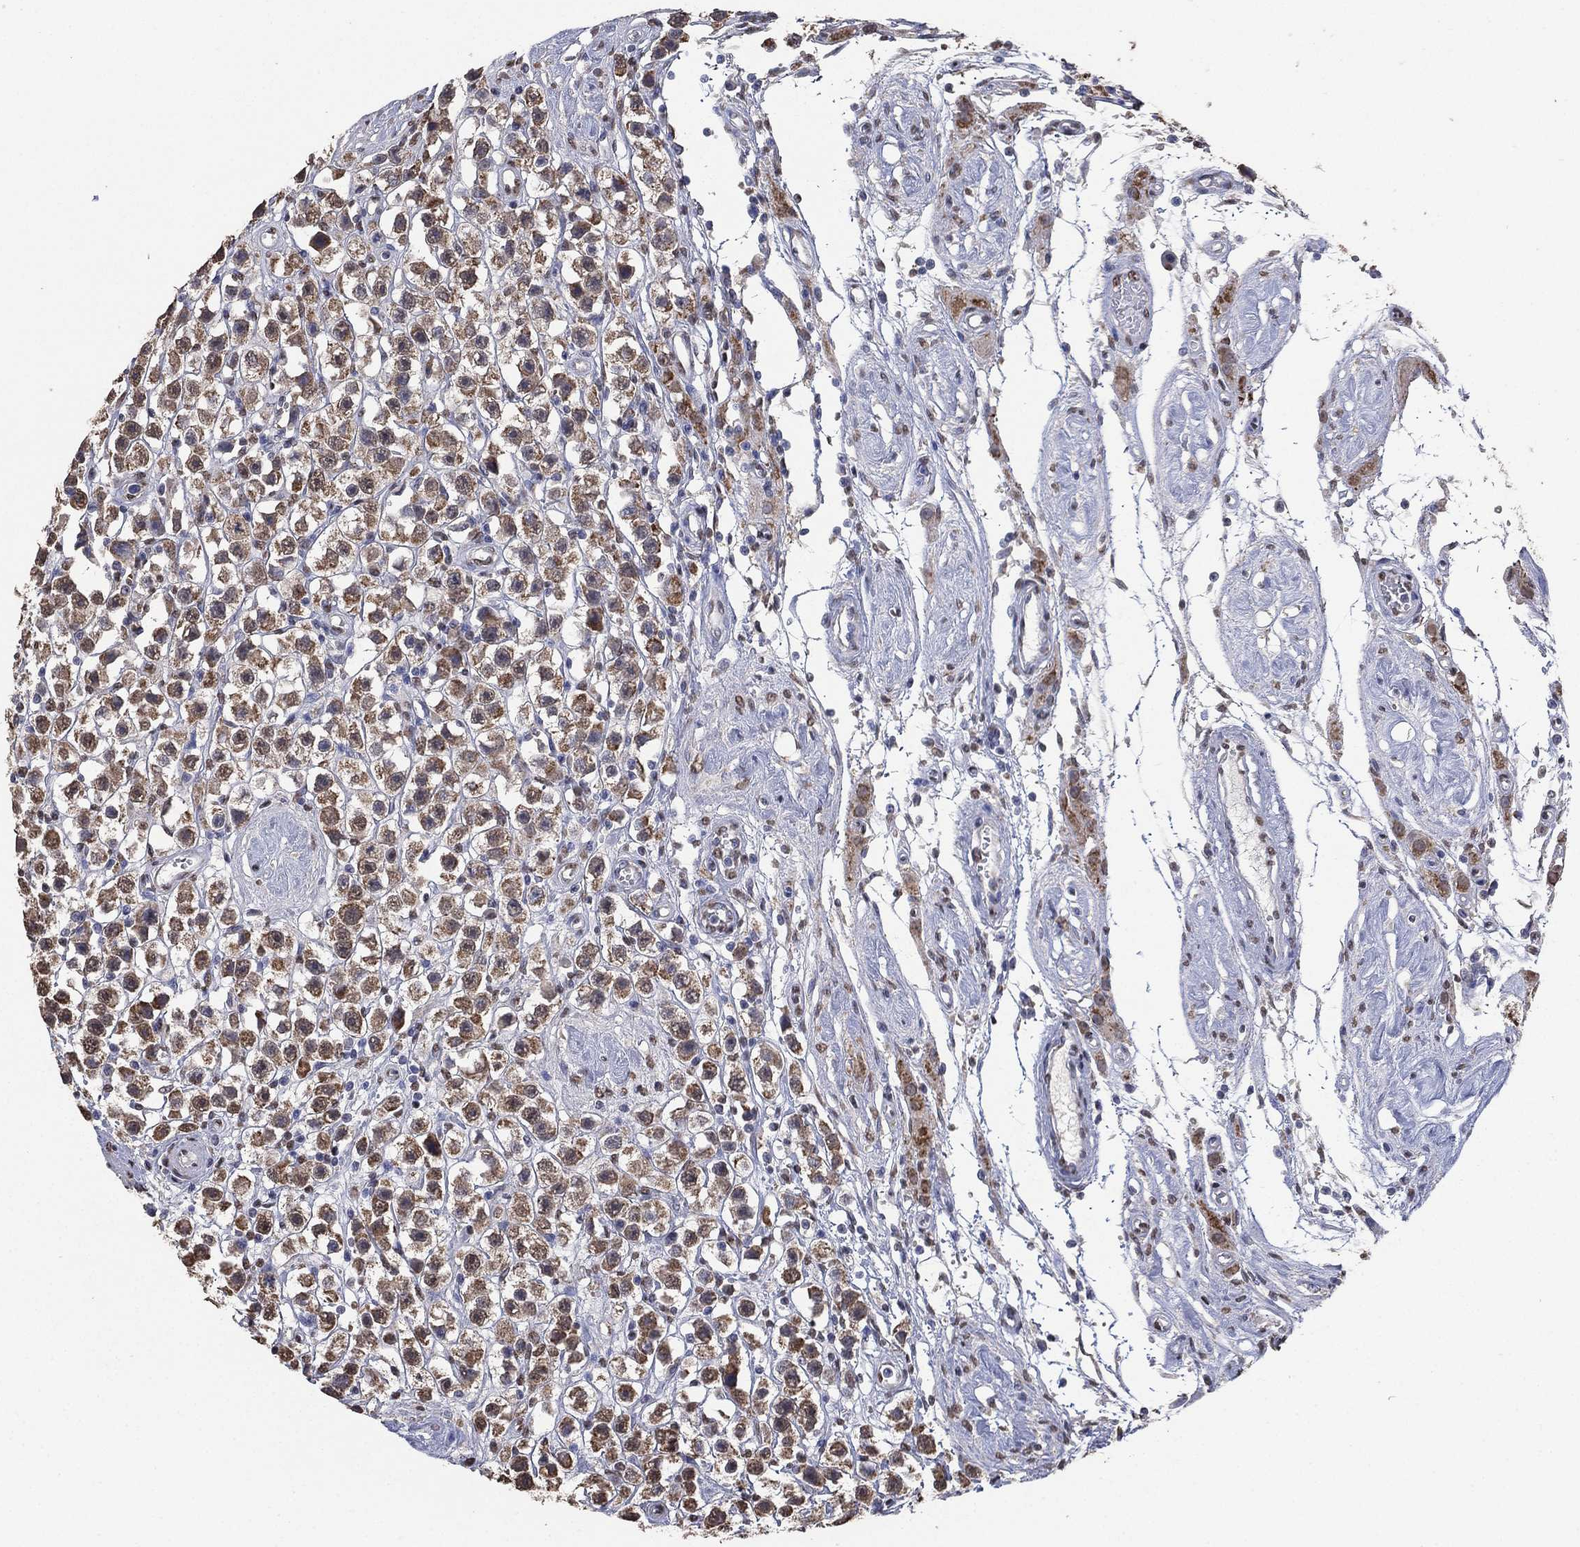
{"staining": {"intensity": "moderate", "quantity": ">75%", "location": "cytoplasmic/membranous"}, "tissue": "testis cancer", "cell_type": "Tumor cells", "image_type": "cancer", "snomed": [{"axis": "morphology", "description": "Seminoma, NOS"}, {"axis": "topography", "description": "Testis"}], "caption": "Tumor cells display medium levels of moderate cytoplasmic/membranous positivity in about >75% of cells in testis cancer.", "gene": "ALDH7A1", "patient": {"sex": "male", "age": 45}}